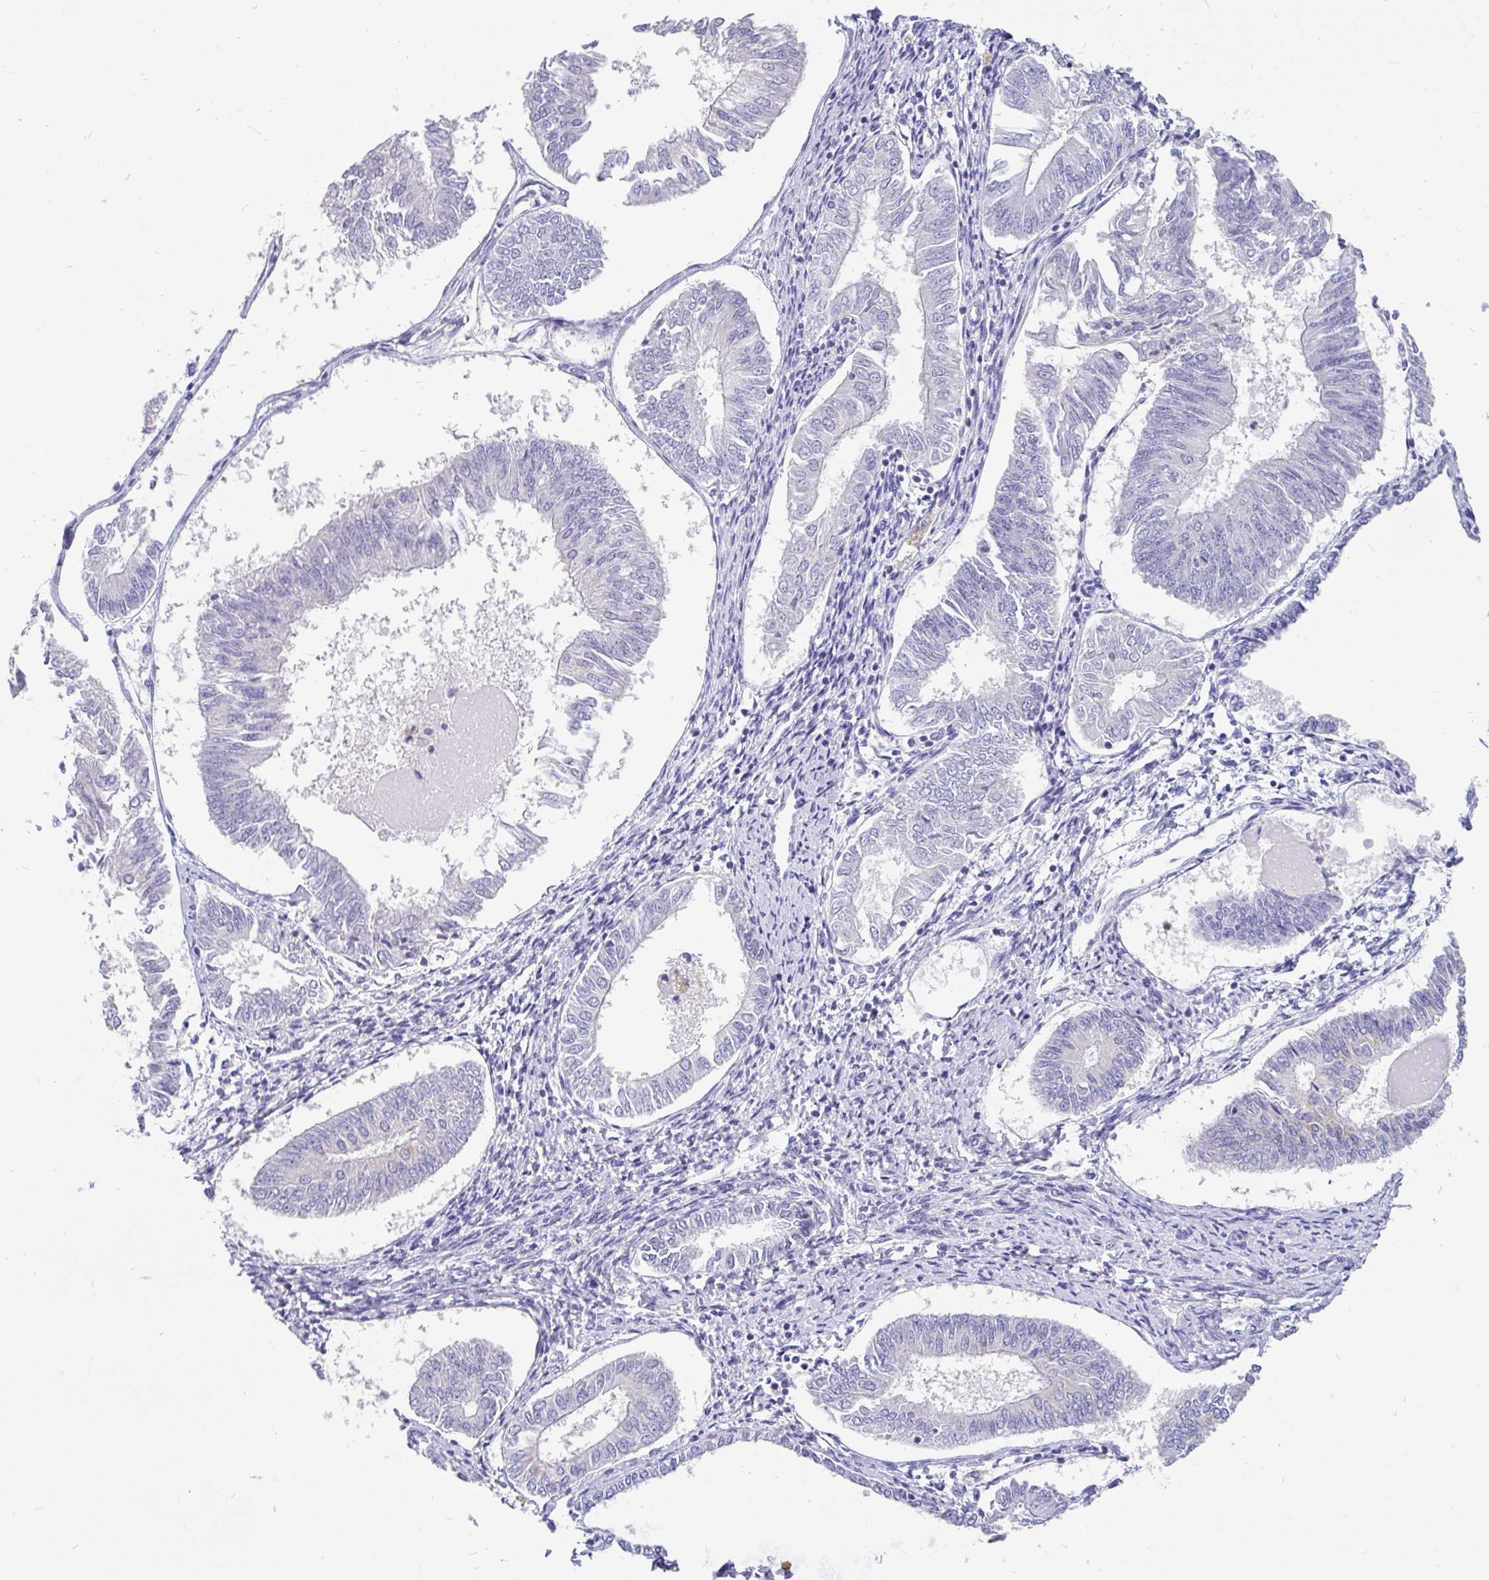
{"staining": {"intensity": "negative", "quantity": "none", "location": "none"}, "tissue": "endometrial cancer", "cell_type": "Tumor cells", "image_type": "cancer", "snomed": [{"axis": "morphology", "description": "Adenocarcinoma, NOS"}, {"axis": "topography", "description": "Endometrium"}], "caption": "DAB immunohistochemical staining of human endometrial cancer (adenocarcinoma) displays no significant positivity in tumor cells.", "gene": "INTS5", "patient": {"sex": "female", "age": 58}}